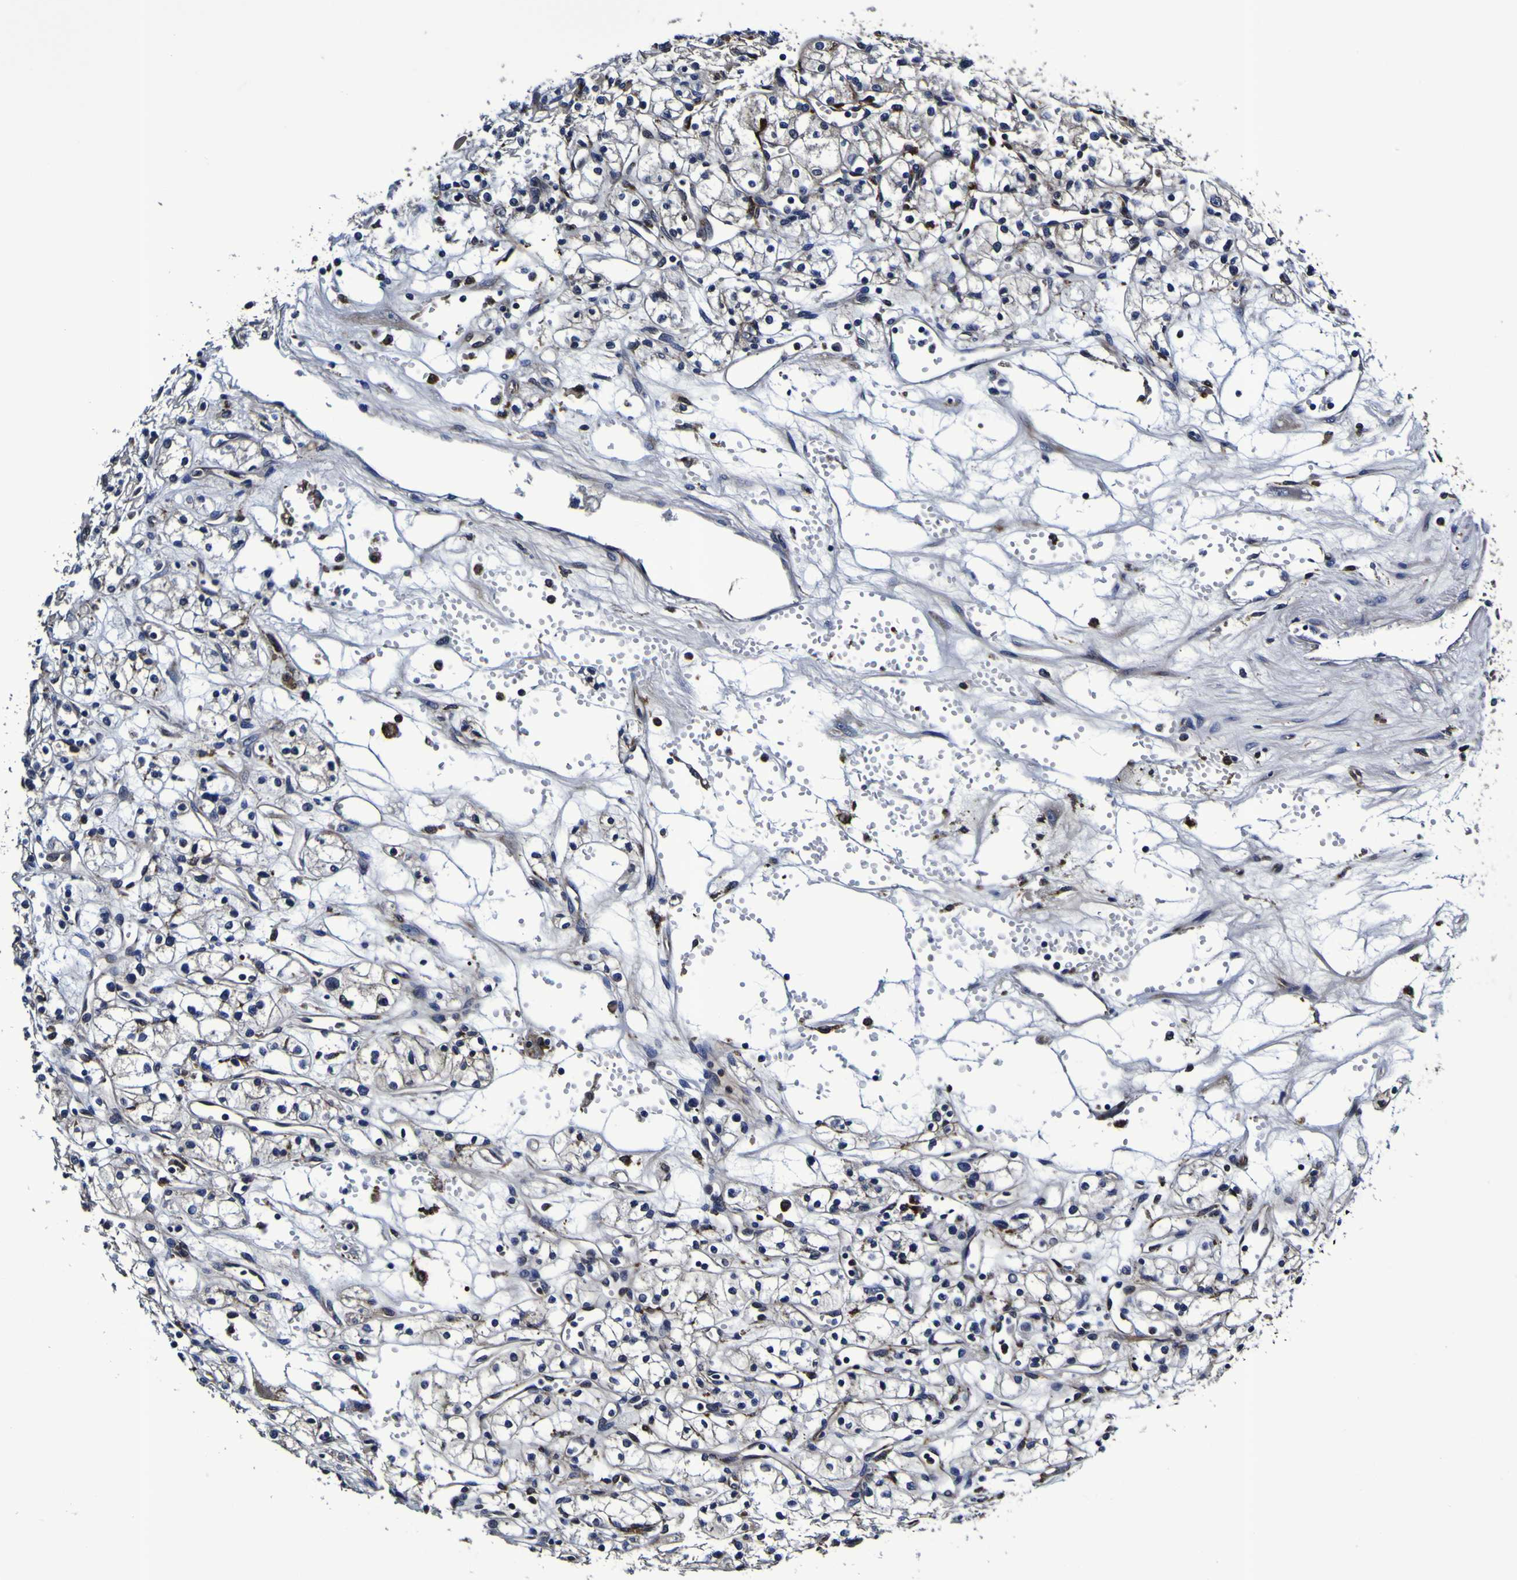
{"staining": {"intensity": "negative", "quantity": "none", "location": "none"}, "tissue": "renal cancer", "cell_type": "Tumor cells", "image_type": "cancer", "snomed": [{"axis": "morphology", "description": "Normal tissue, NOS"}, {"axis": "morphology", "description": "Adenocarcinoma, NOS"}, {"axis": "topography", "description": "Kidney"}], "caption": "An immunohistochemistry photomicrograph of renal adenocarcinoma is shown. There is no staining in tumor cells of renal adenocarcinoma.", "gene": "GPX1", "patient": {"sex": "male", "age": 59}}